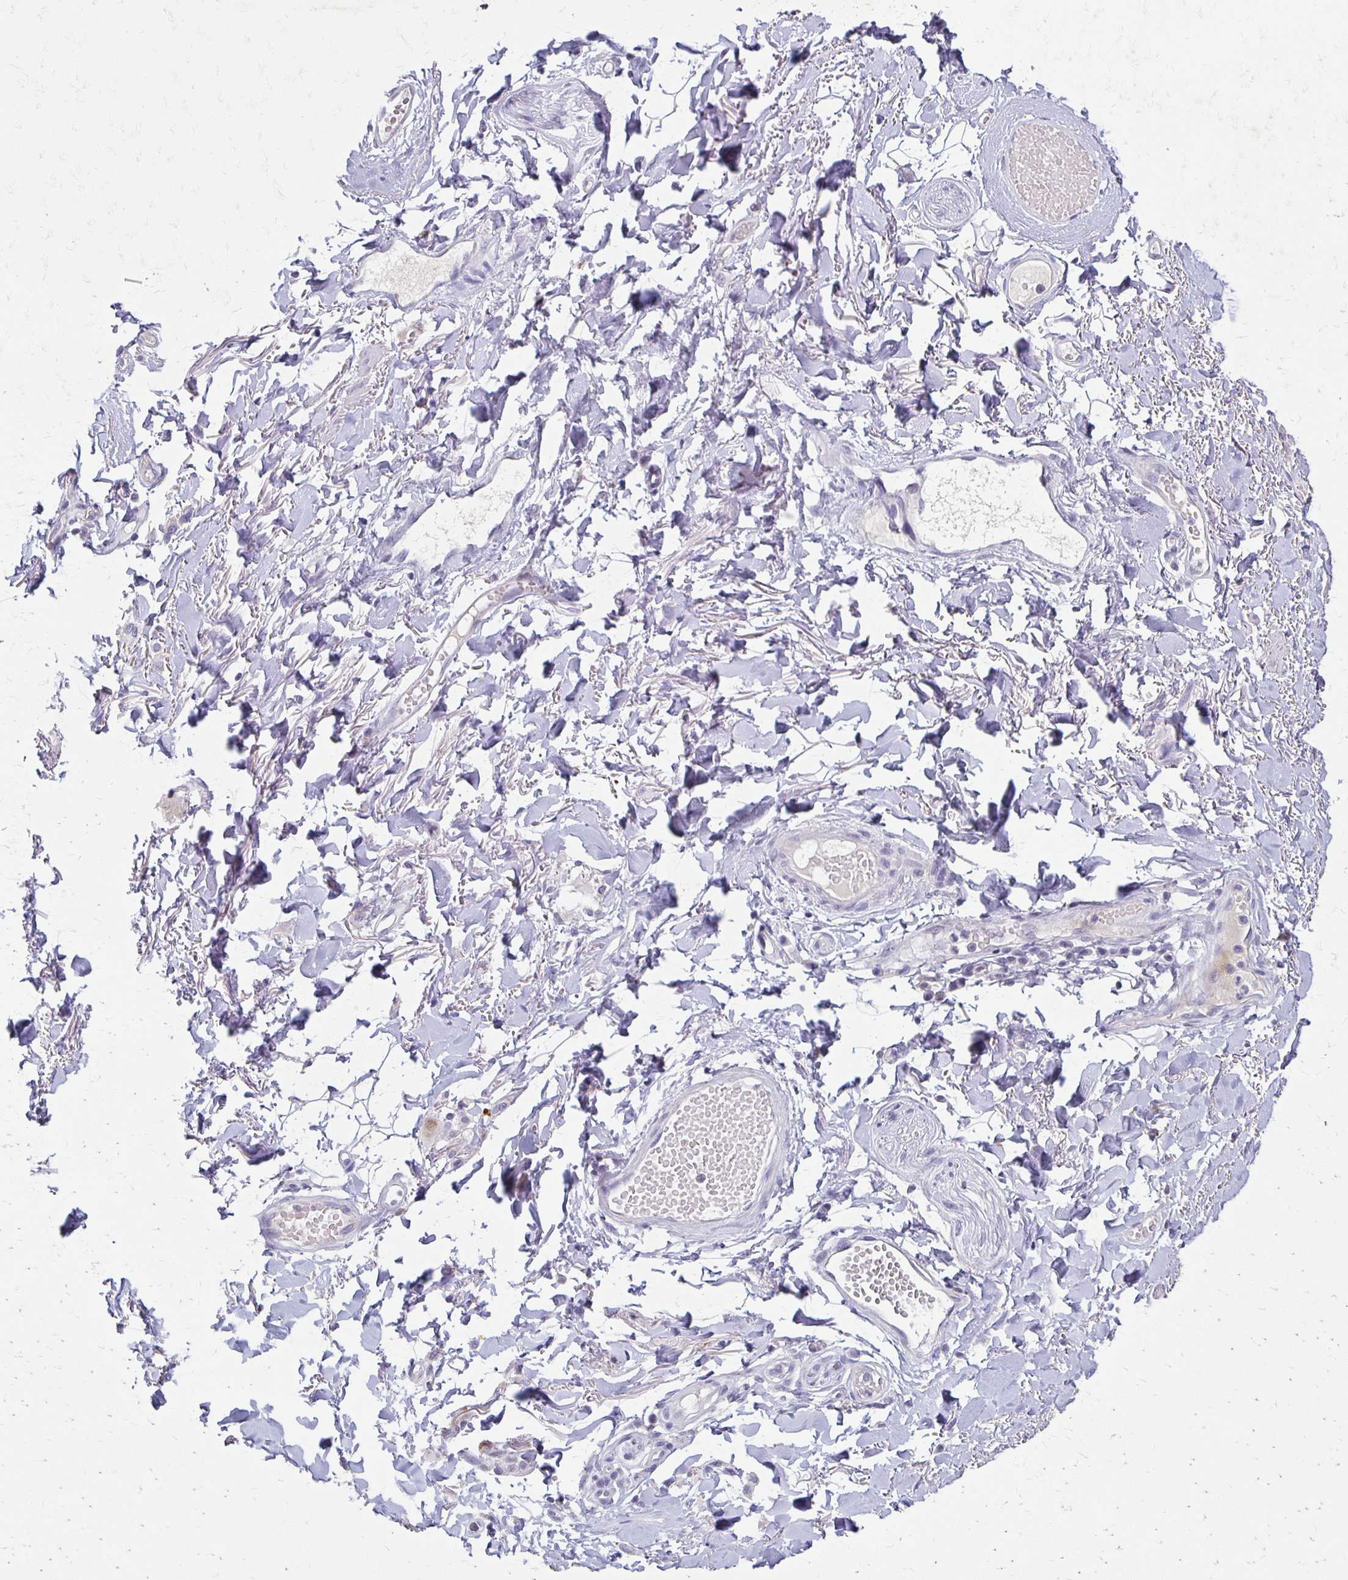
{"staining": {"intensity": "negative", "quantity": "none", "location": "none"}, "tissue": "adipose tissue", "cell_type": "Adipocytes", "image_type": "normal", "snomed": [{"axis": "morphology", "description": "Normal tissue, NOS"}, {"axis": "topography", "description": "Anal"}, {"axis": "topography", "description": "Peripheral nerve tissue"}], "caption": "Immunohistochemistry of normal adipose tissue exhibits no positivity in adipocytes. (DAB immunohistochemistry with hematoxylin counter stain).", "gene": "BBS12", "patient": {"sex": "male", "age": 78}}